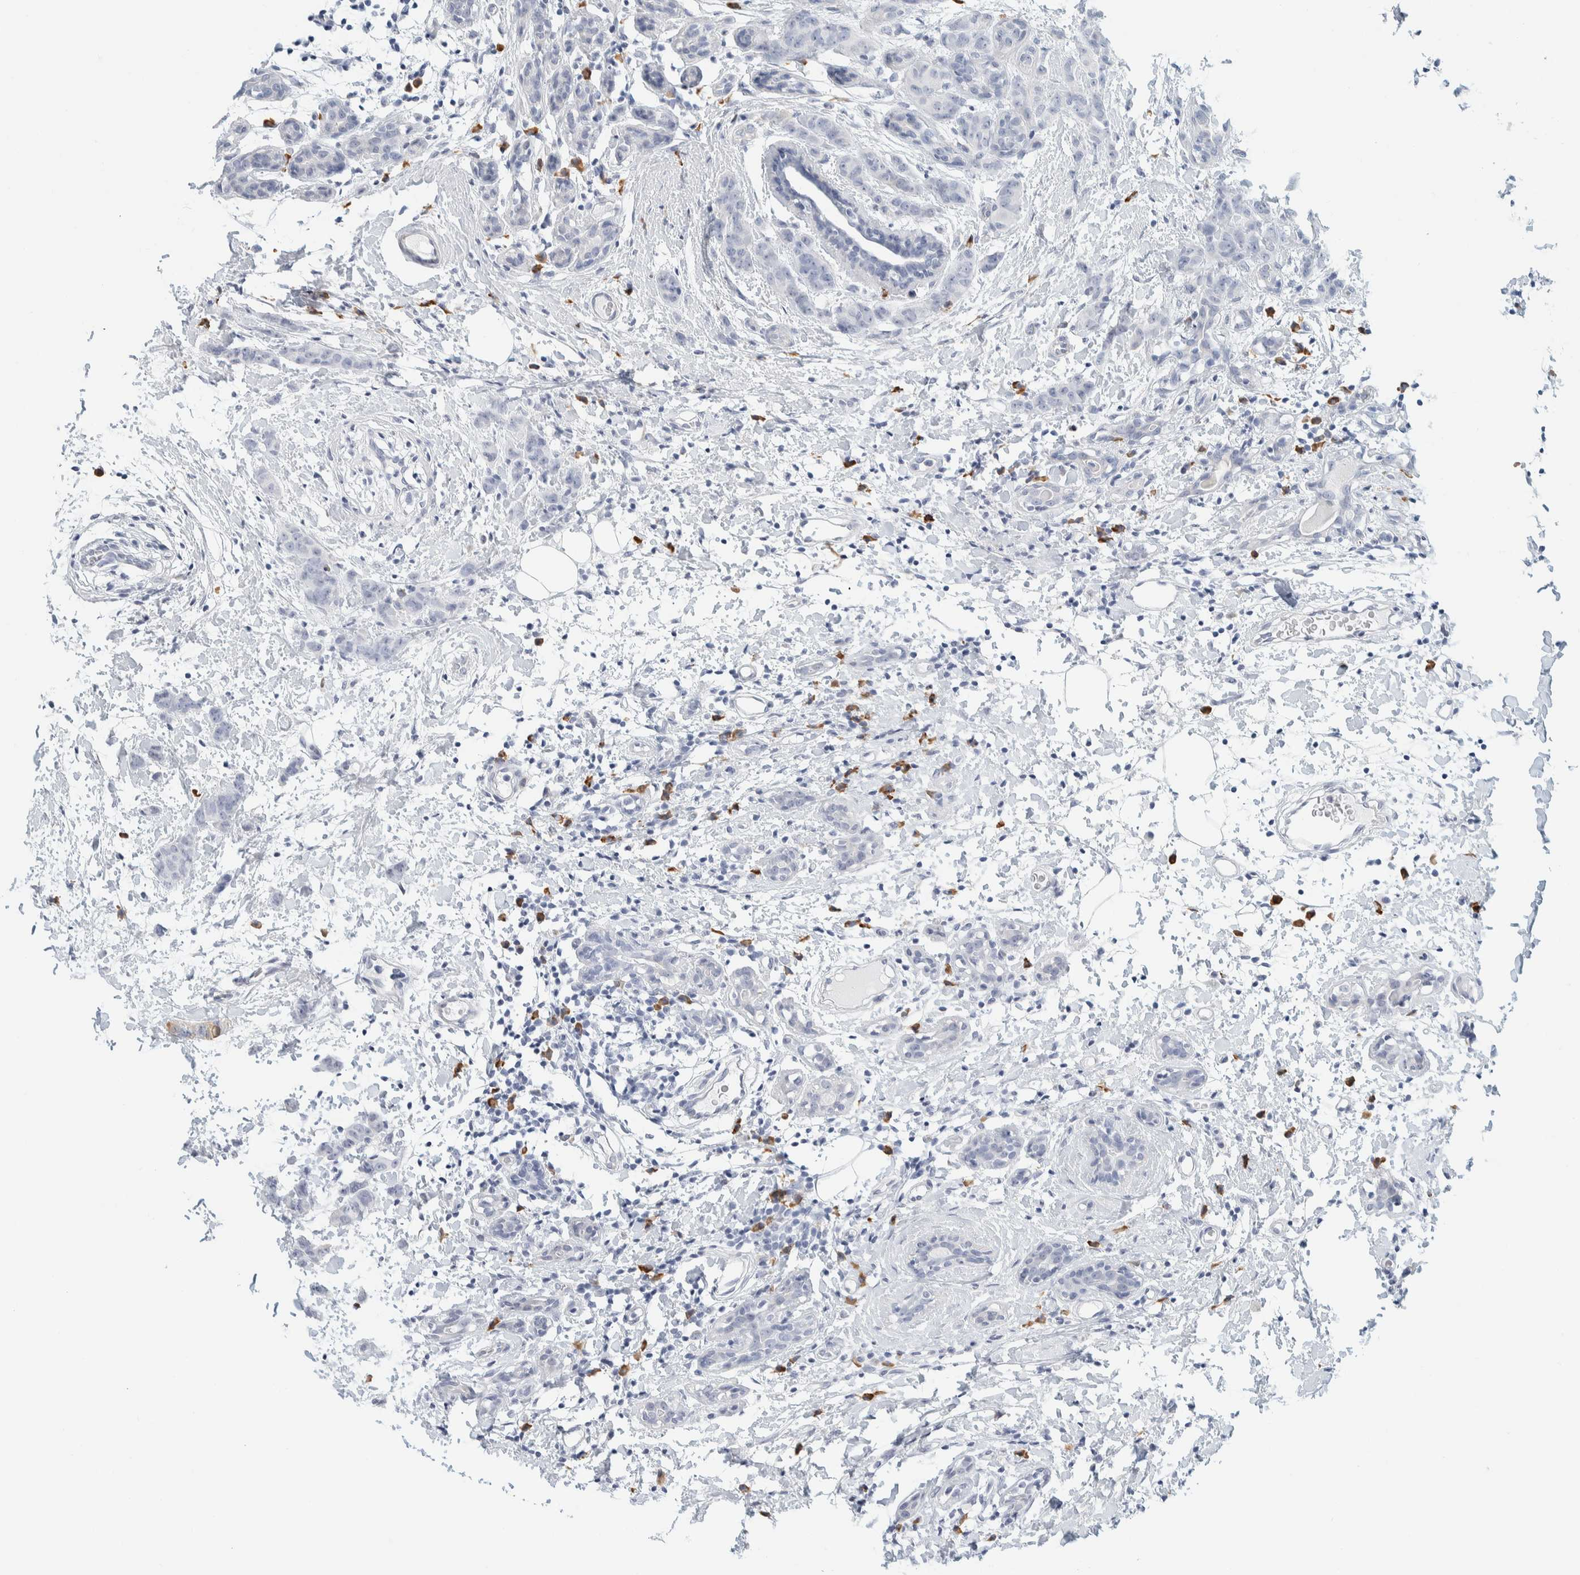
{"staining": {"intensity": "negative", "quantity": "none", "location": "none"}, "tissue": "breast cancer", "cell_type": "Tumor cells", "image_type": "cancer", "snomed": [{"axis": "morphology", "description": "Normal tissue, NOS"}, {"axis": "morphology", "description": "Duct carcinoma"}, {"axis": "topography", "description": "Breast"}], "caption": "A micrograph of breast cancer (infiltrating ductal carcinoma) stained for a protein demonstrates no brown staining in tumor cells.", "gene": "ARHGAP27", "patient": {"sex": "female", "age": 40}}